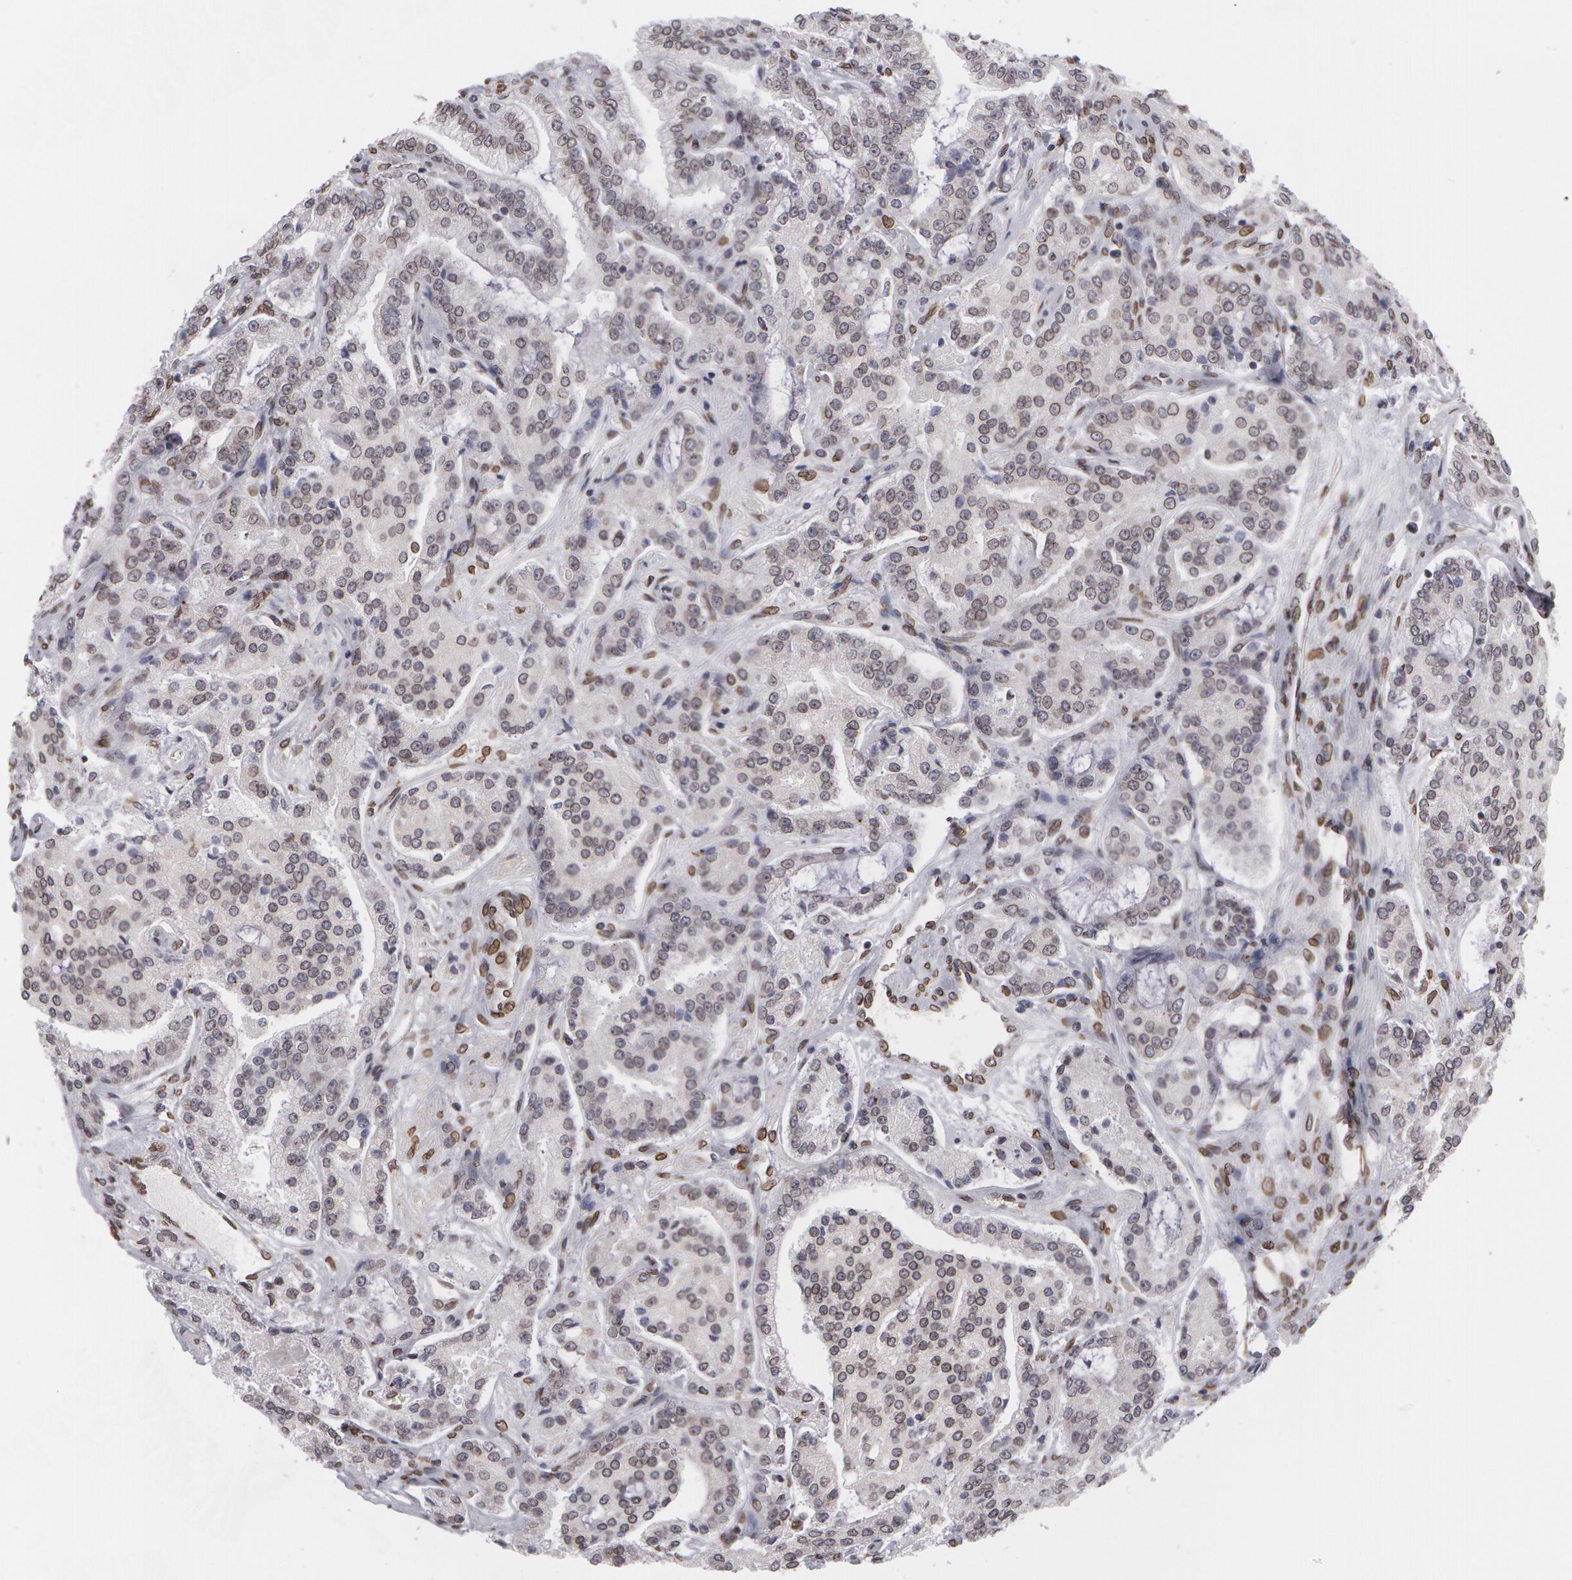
{"staining": {"intensity": "weak", "quantity": "<25%", "location": "nuclear"}, "tissue": "prostate cancer", "cell_type": "Tumor cells", "image_type": "cancer", "snomed": [{"axis": "morphology", "description": "Adenocarcinoma, Medium grade"}, {"axis": "topography", "description": "Prostate"}], "caption": "Adenocarcinoma (medium-grade) (prostate) was stained to show a protein in brown. There is no significant positivity in tumor cells. The staining was performed using DAB (3,3'-diaminobenzidine) to visualize the protein expression in brown, while the nuclei were stained in blue with hematoxylin (Magnification: 20x).", "gene": "EMD", "patient": {"sex": "male", "age": 72}}